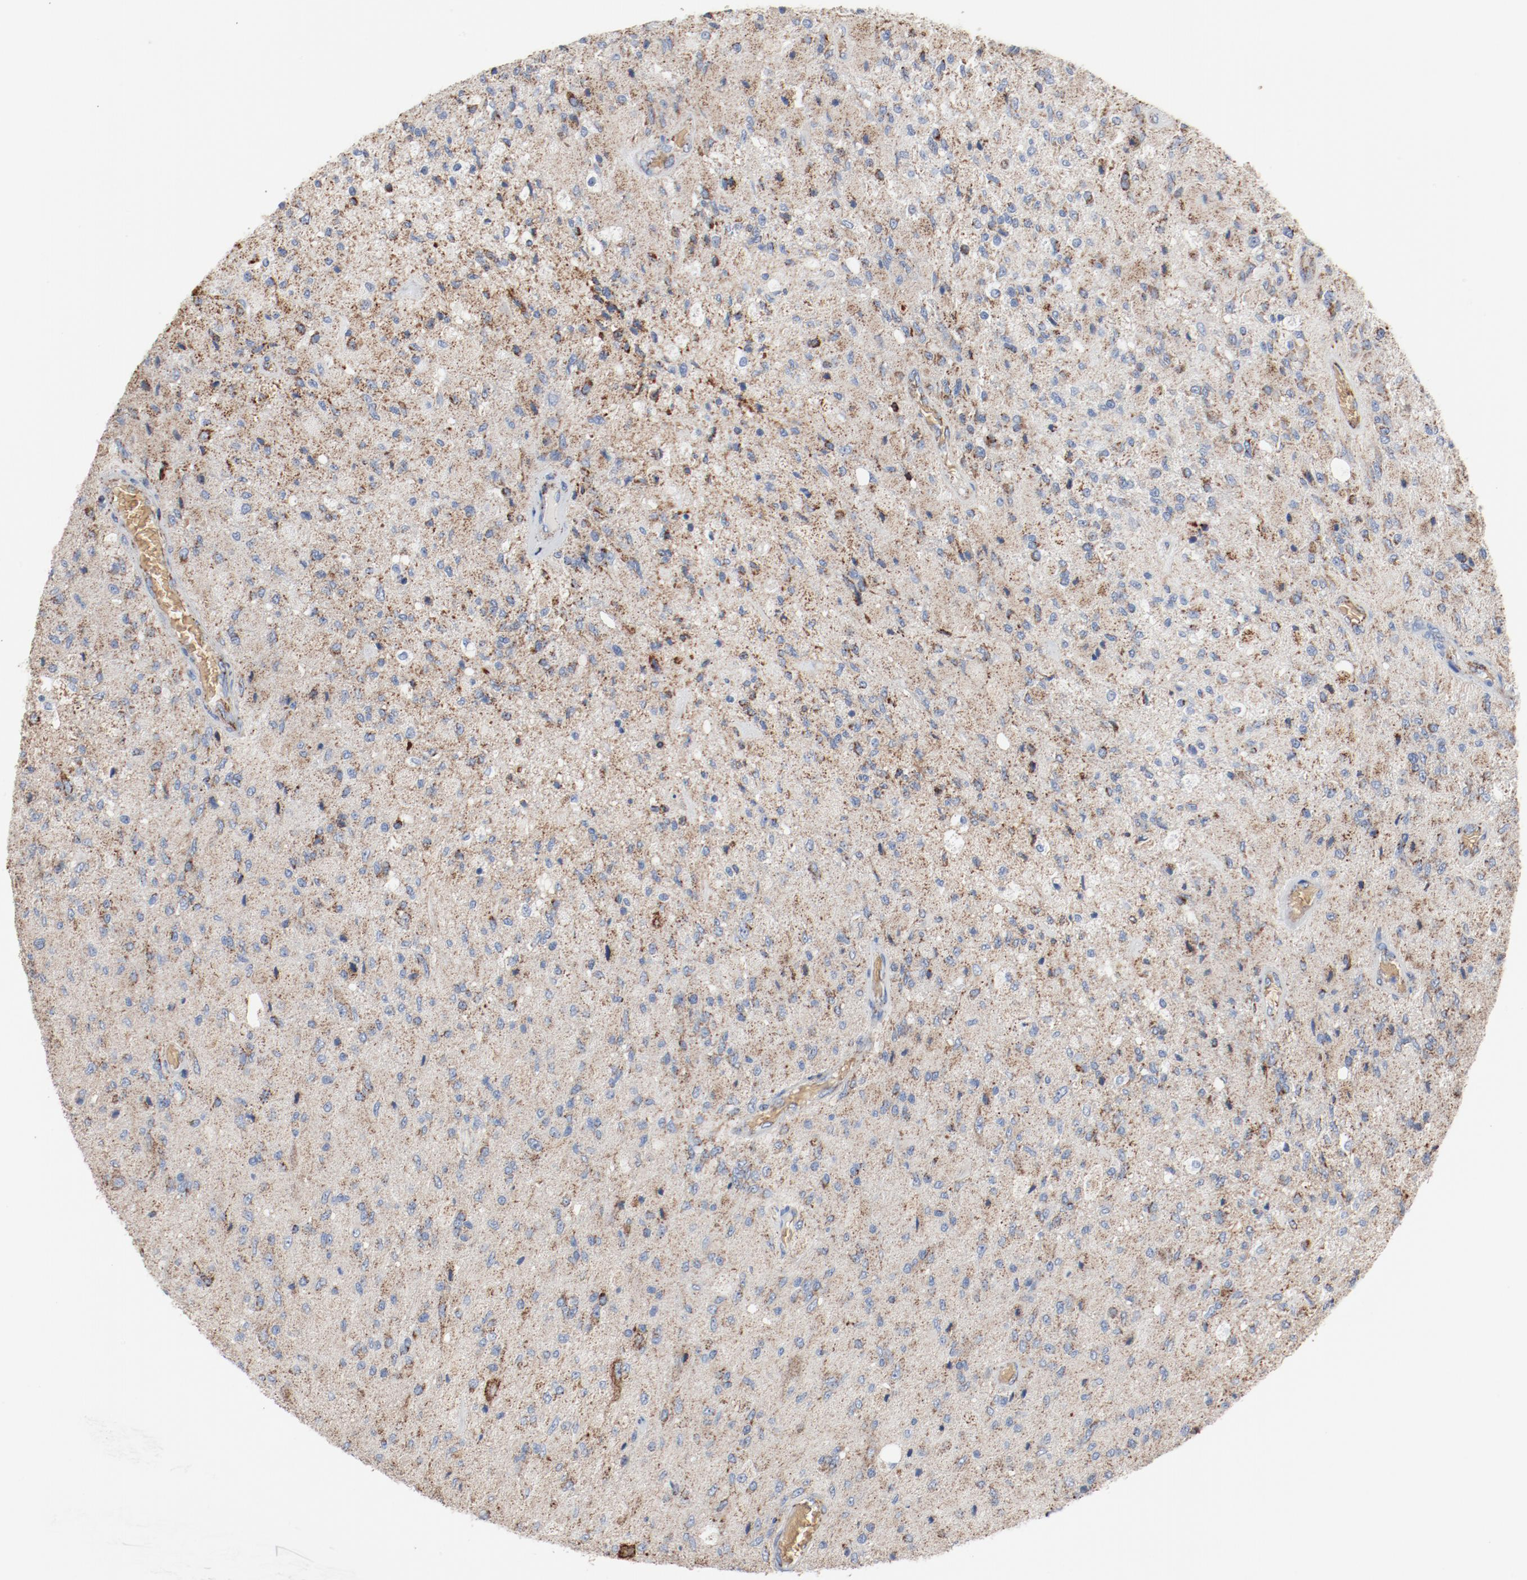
{"staining": {"intensity": "weak", "quantity": "25%-75%", "location": "cytoplasmic/membranous"}, "tissue": "glioma", "cell_type": "Tumor cells", "image_type": "cancer", "snomed": [{"axis": "morphology", "description": "Normal tissue, NOS"}, {"axis": "morphology", "description": "Glioma, malignant, High grade"}, {"axis": "topography", "description": "Cerebral cortex"}], "caption": "Tumor cells show low levels of weak cytoplasmic/membranous staining in about 25%-75% of cells in human high-grade glioma (malignant). The protein of interest is stained brown, and the nuclei are stained in blue (DAB IHC with brightfield microscopy, high magnification).", "gene": "NDUFB8", "patient": {"sex": "male", "age": 77}}